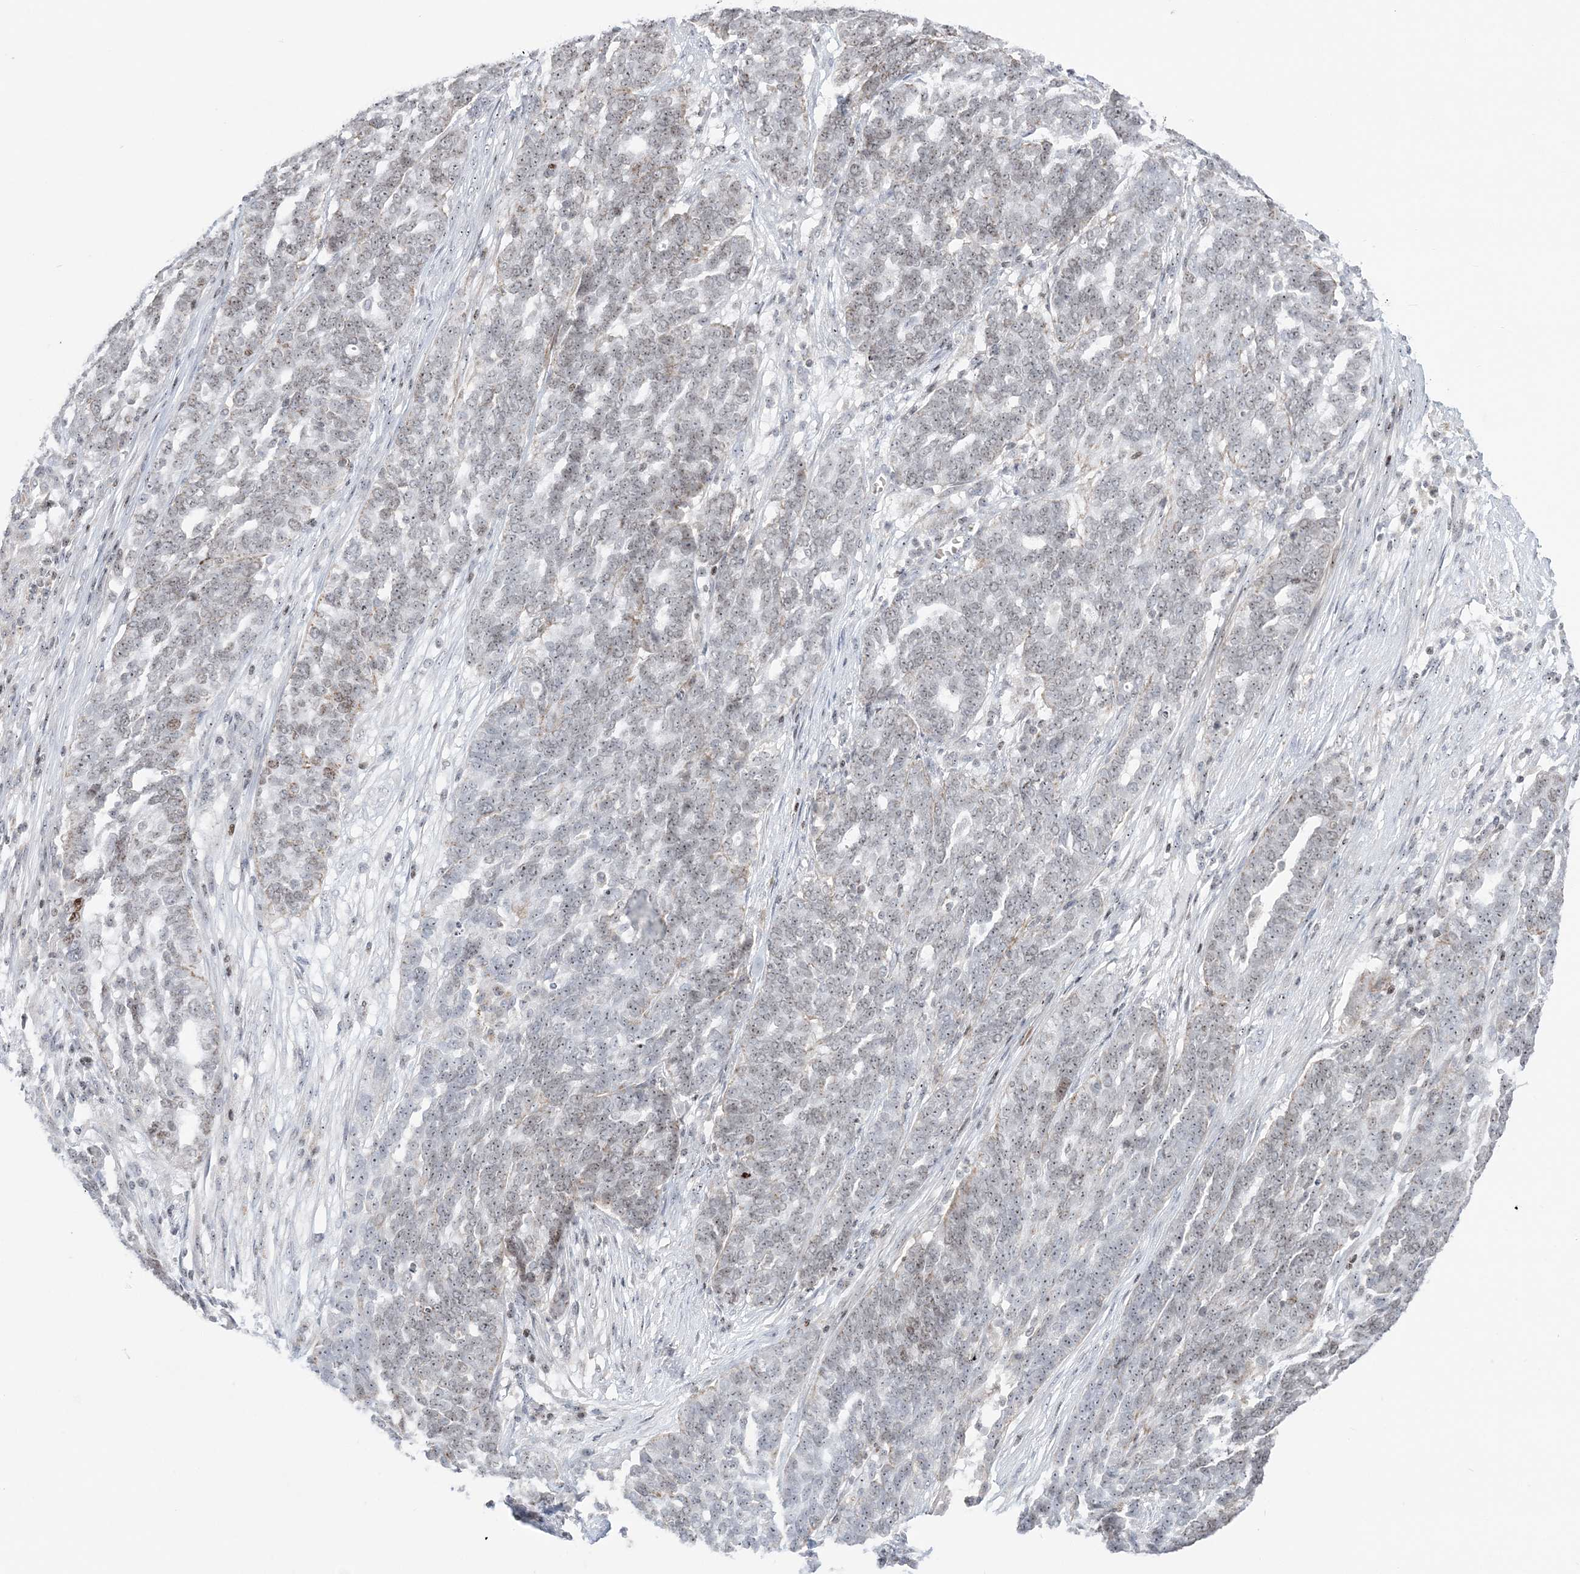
{"staining": {"intensity": "weak", "quantity": "<25%", "location": "nuclear"}, "tissue": "ovarian cancer", "cell_type": "Tumor cells", "image_type": "cancer", "snomed": [{"axis": "morphology", "description": "Cystadenocarcinoma, serous, NOS"}, {"axis": "topography", "description": "Ovary"}], "caption": "Tumor cells are negative for brown protein staining in ovarian serous cystadenocarcinoma.", "gene": "SH3BP4", "patient": {"sex": "female", "age": 59}}